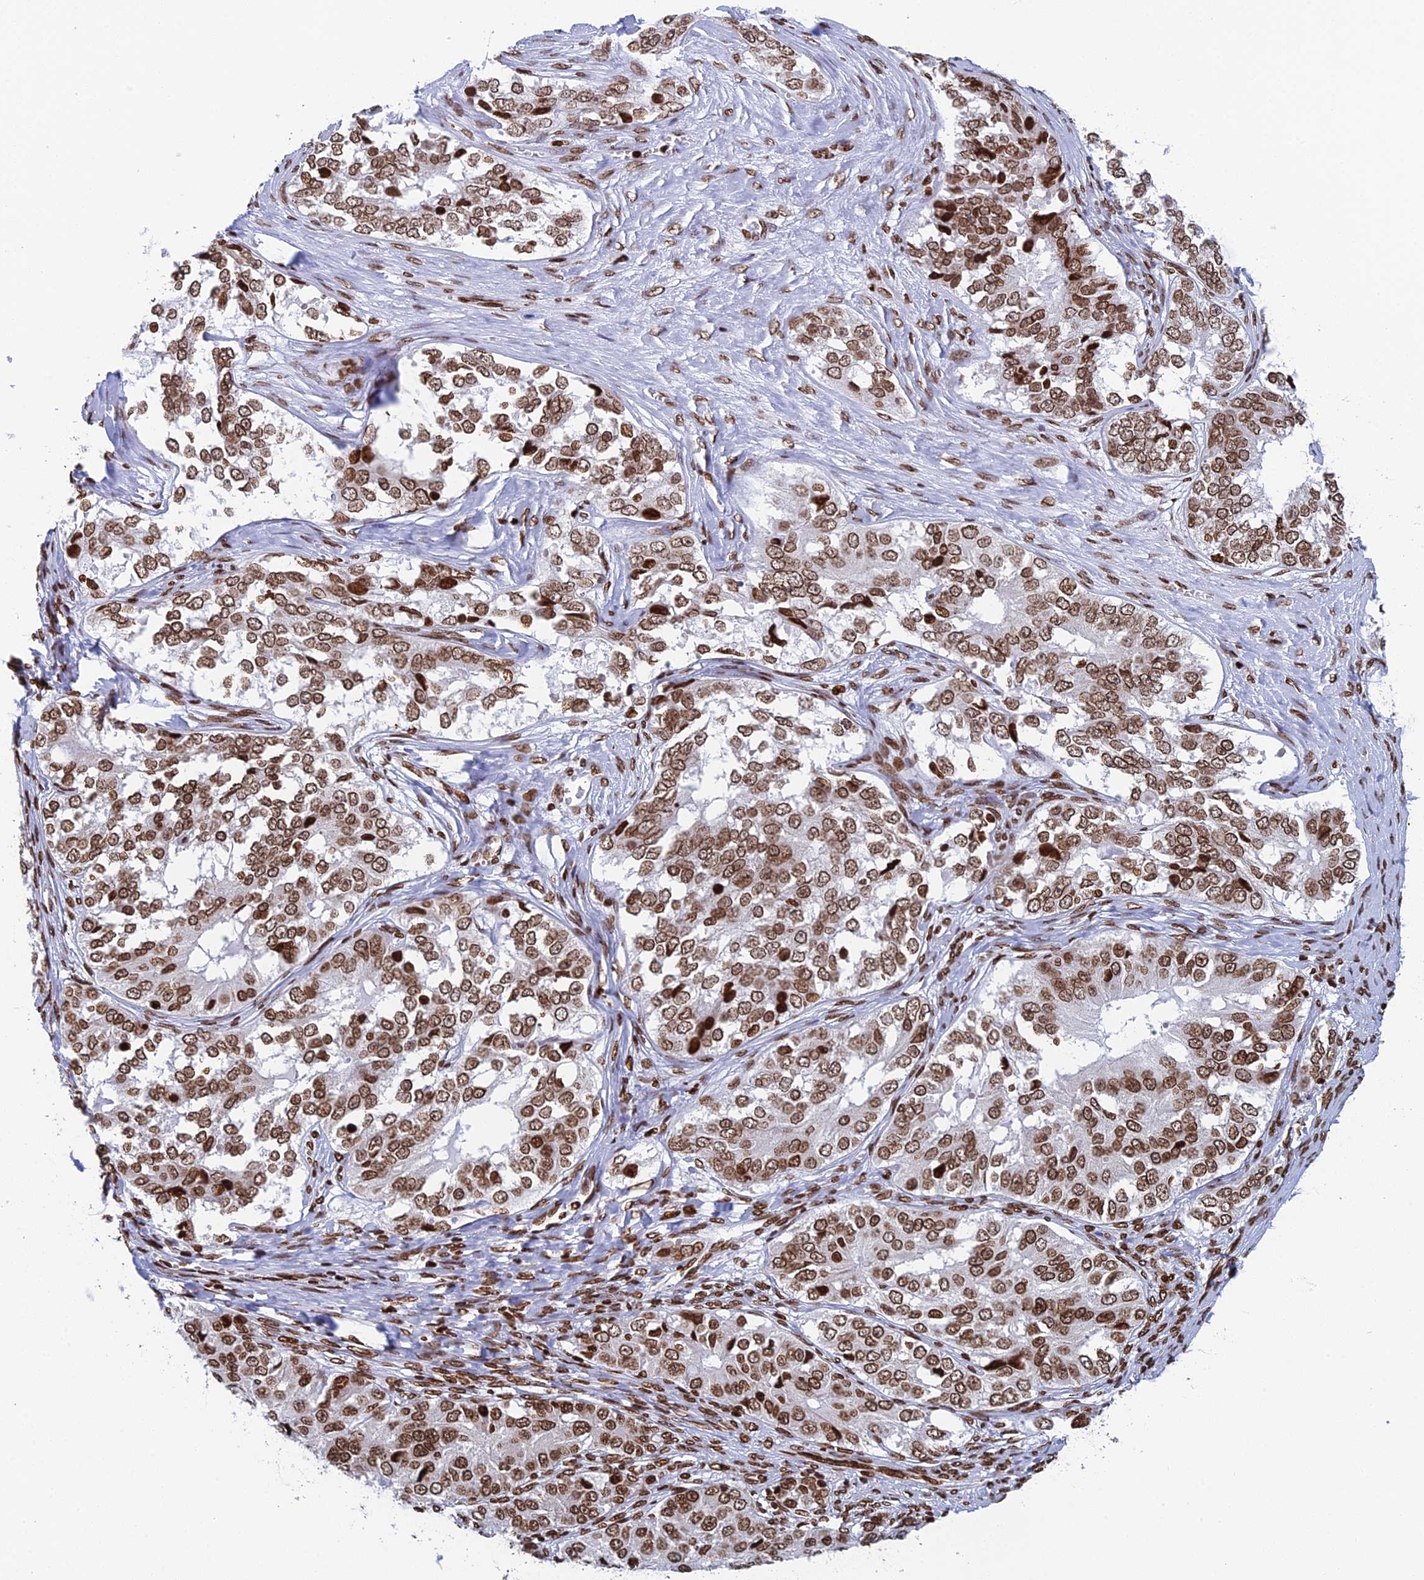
{"staining": {"intensity": "moderate", "quantity": ">75%", "location": "nuclear"}, "tissue": "ovarian cancer", "cell_type": "Tumor cells", "image_type": "cancer", "snomed": [{"axis": "morphology", "description": "Carcinoma, endometroid"}, {"axis": "topography", "description": "Ovary"}], "caption": "Immunohistochemistry (IHC) photomicrograph of neoplastic tissue: human endometroid carcinoma (ovarian) stained using IHC shows medium levels of moderate protein expression localized specifically in the nuclear of tumor cells, appearing as a nuclear brown color.", "gene": "RPAP1", "patient": {"sex": "female", "age": 51}}